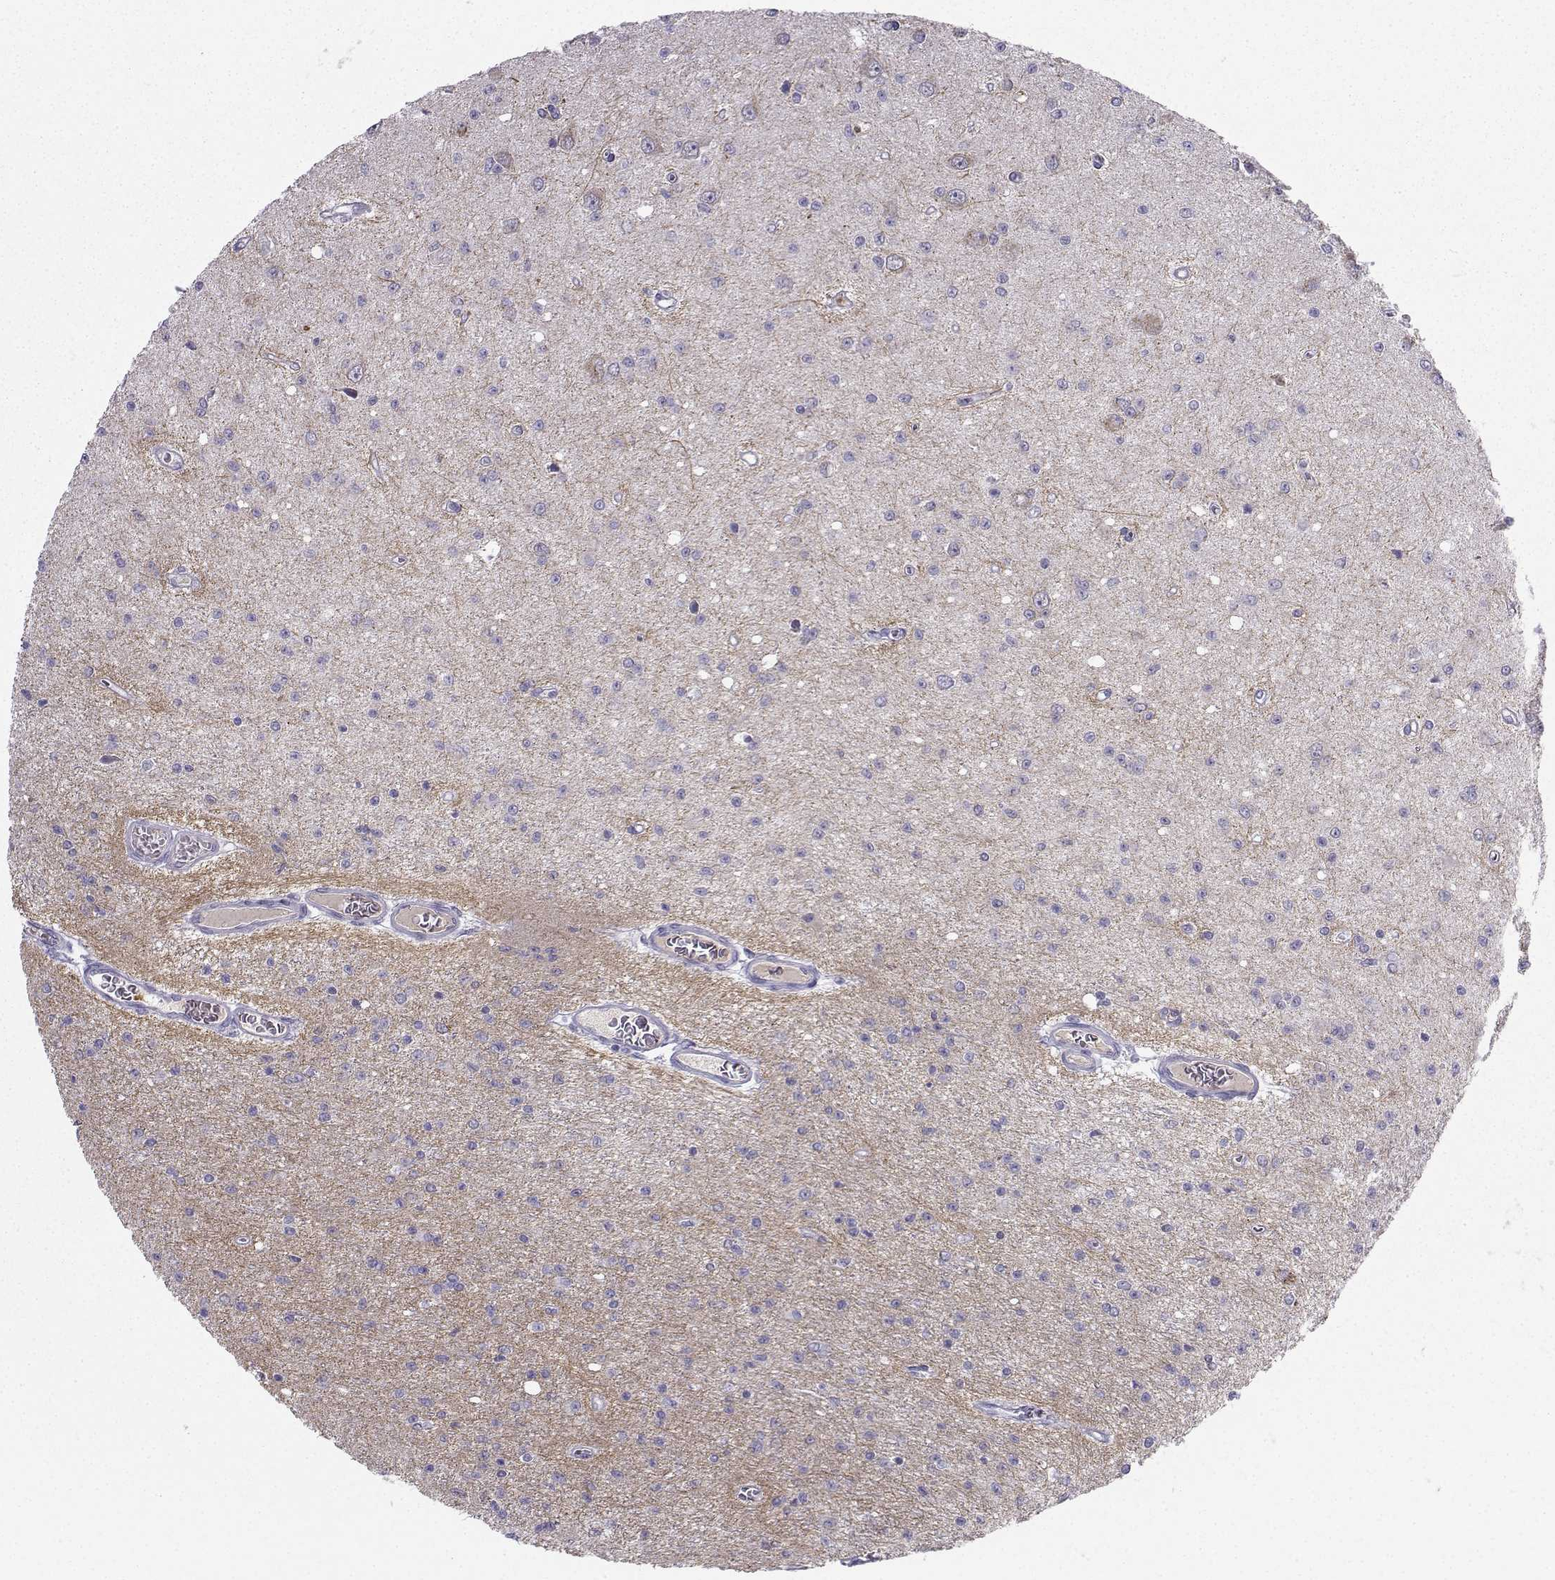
{"staining": {"intensity": "negative", "quantity": "none", "location": "none"}, "tissue": "glioma", "cell_type": "Tumor cells", "image_type": "cancer", "snomed": [{"axis": "morphology", "description": "Glioma, malignant, Low grade"}, {"axis": "topography", "description": "Brain"}], "caption": "IHC of human malignant low-grade glioma displays no staining in tumor cells.", "gene": "CALY", "patient": {"sex": "female", "age": 45}}